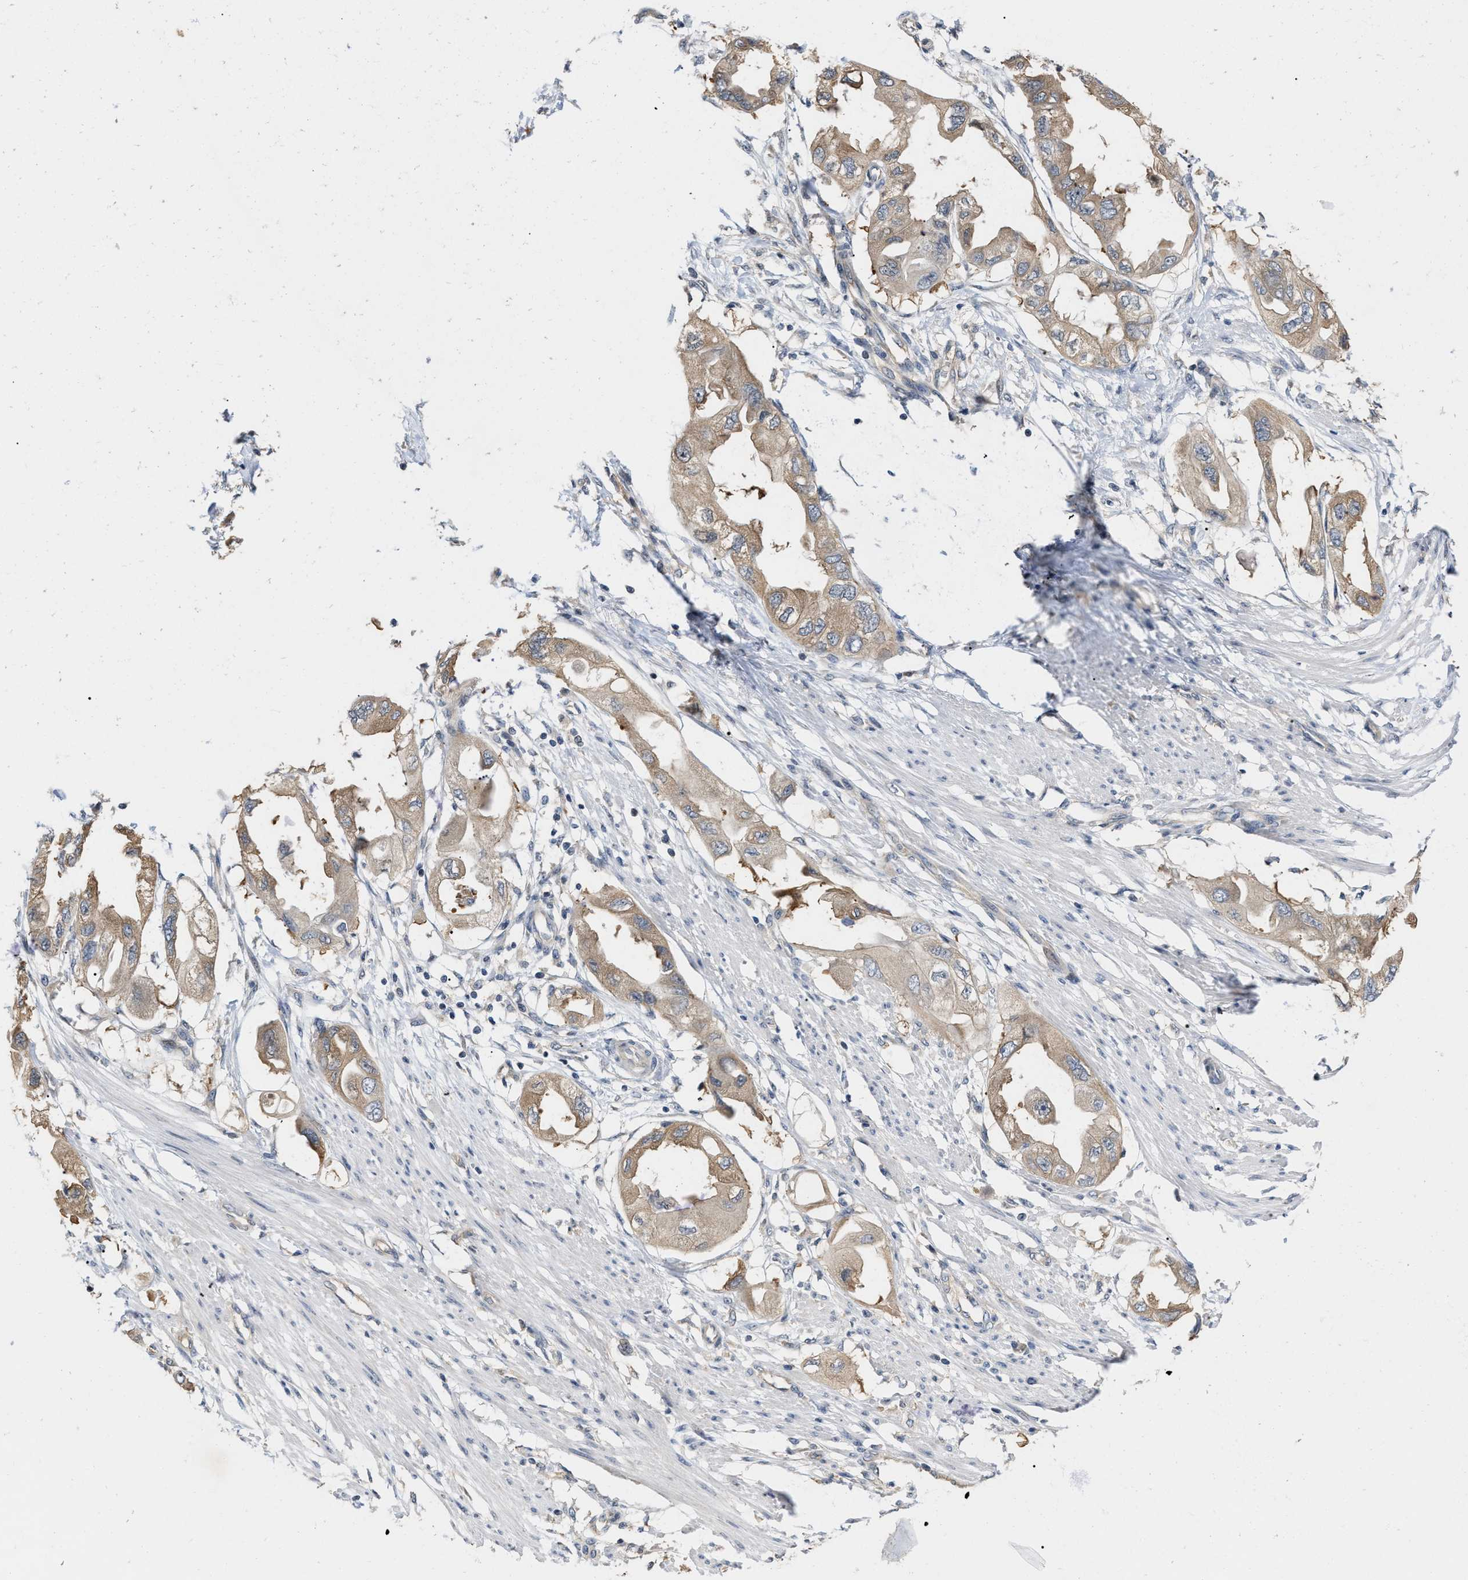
{"staining": {"intensity": "moderate", "quantity": ">75%", "location": "cytoplasmic/membranous"}, "tissue": "endometrial cancer", "cell_type": "Tumor cells", "image_type": "cancer", "snomed": [{"axis": "morphology", "description": "Adenocarcinoma, NOS"}, {"axis": "topography", "description": "Endometrium"}], "caption": "A high-resolution histopathology image shows immunohistochemistry (IHC) staining of endometrial adenocarcinoma, which shows moderate cytoplasmic/membranous expression in approximately >75% of tumor cells. The protein is stained brown, and the nuclei are stained in blue (DAB (3,3'-diaminobenzidine) IHC with brightfield microscopy, high magnification).", "gene": "CSNK1A1", "patient": {"sex": "female", "age": 67}}